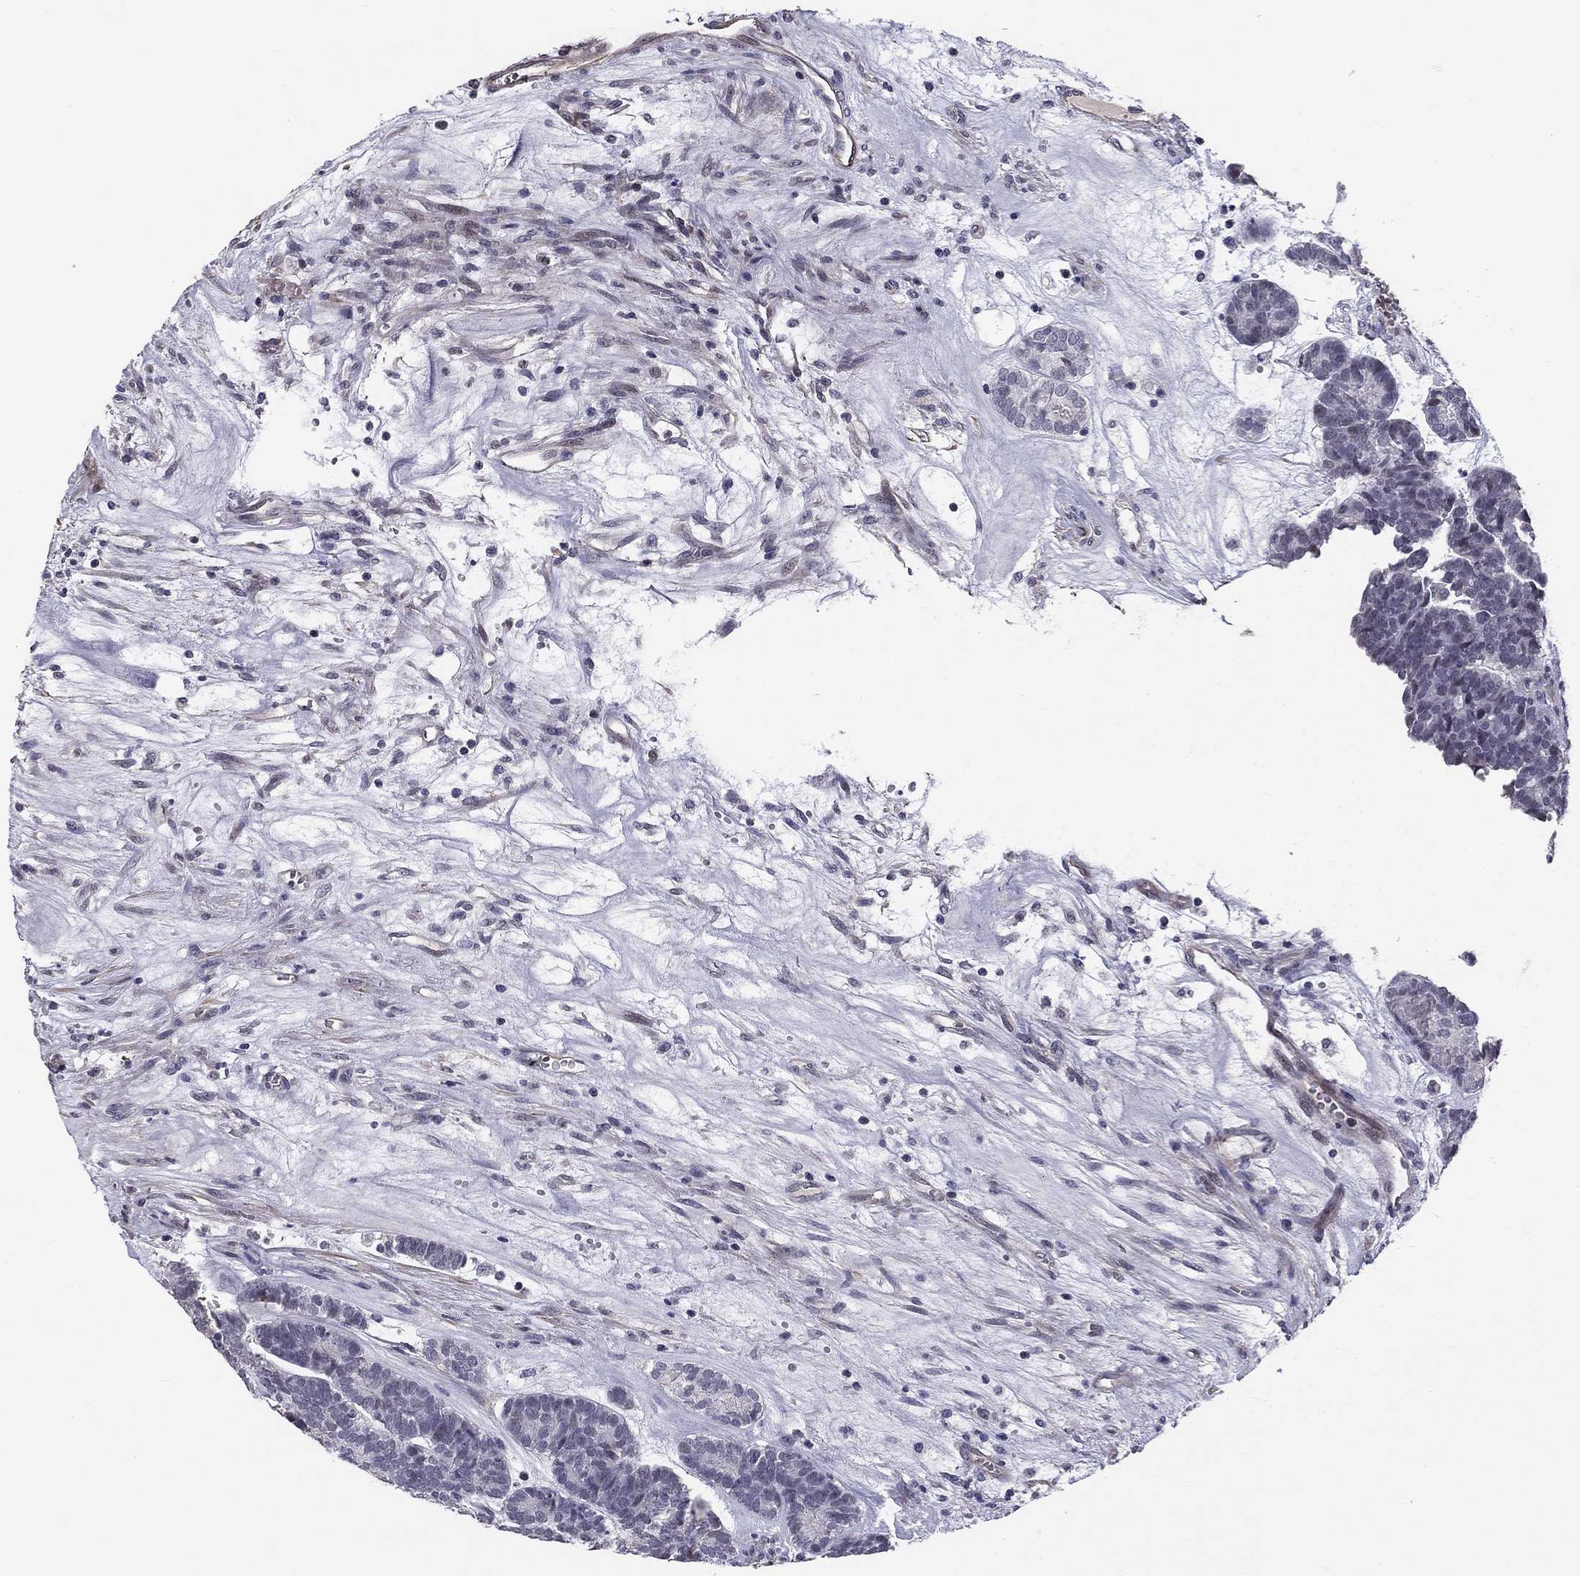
{"staining": {"intensity": "negative", "quantity": "none", "location": "none"}, "tissue": "head and neck cancer", "cell_type": "Tumor cells", "image_type": "cancer", "snomed": [{"axis": "morphology", "description": "Adenocarcinoma, NOS"}, {"axis": "topography", "description": "Head-Neck"}], "caption": "The IHC image has no significant expression in tumor cells of head and neck cancer (adenocarcinoma) tissue.", "gene": "GJB4", "patient": {"sex": "female", "age": 81}}